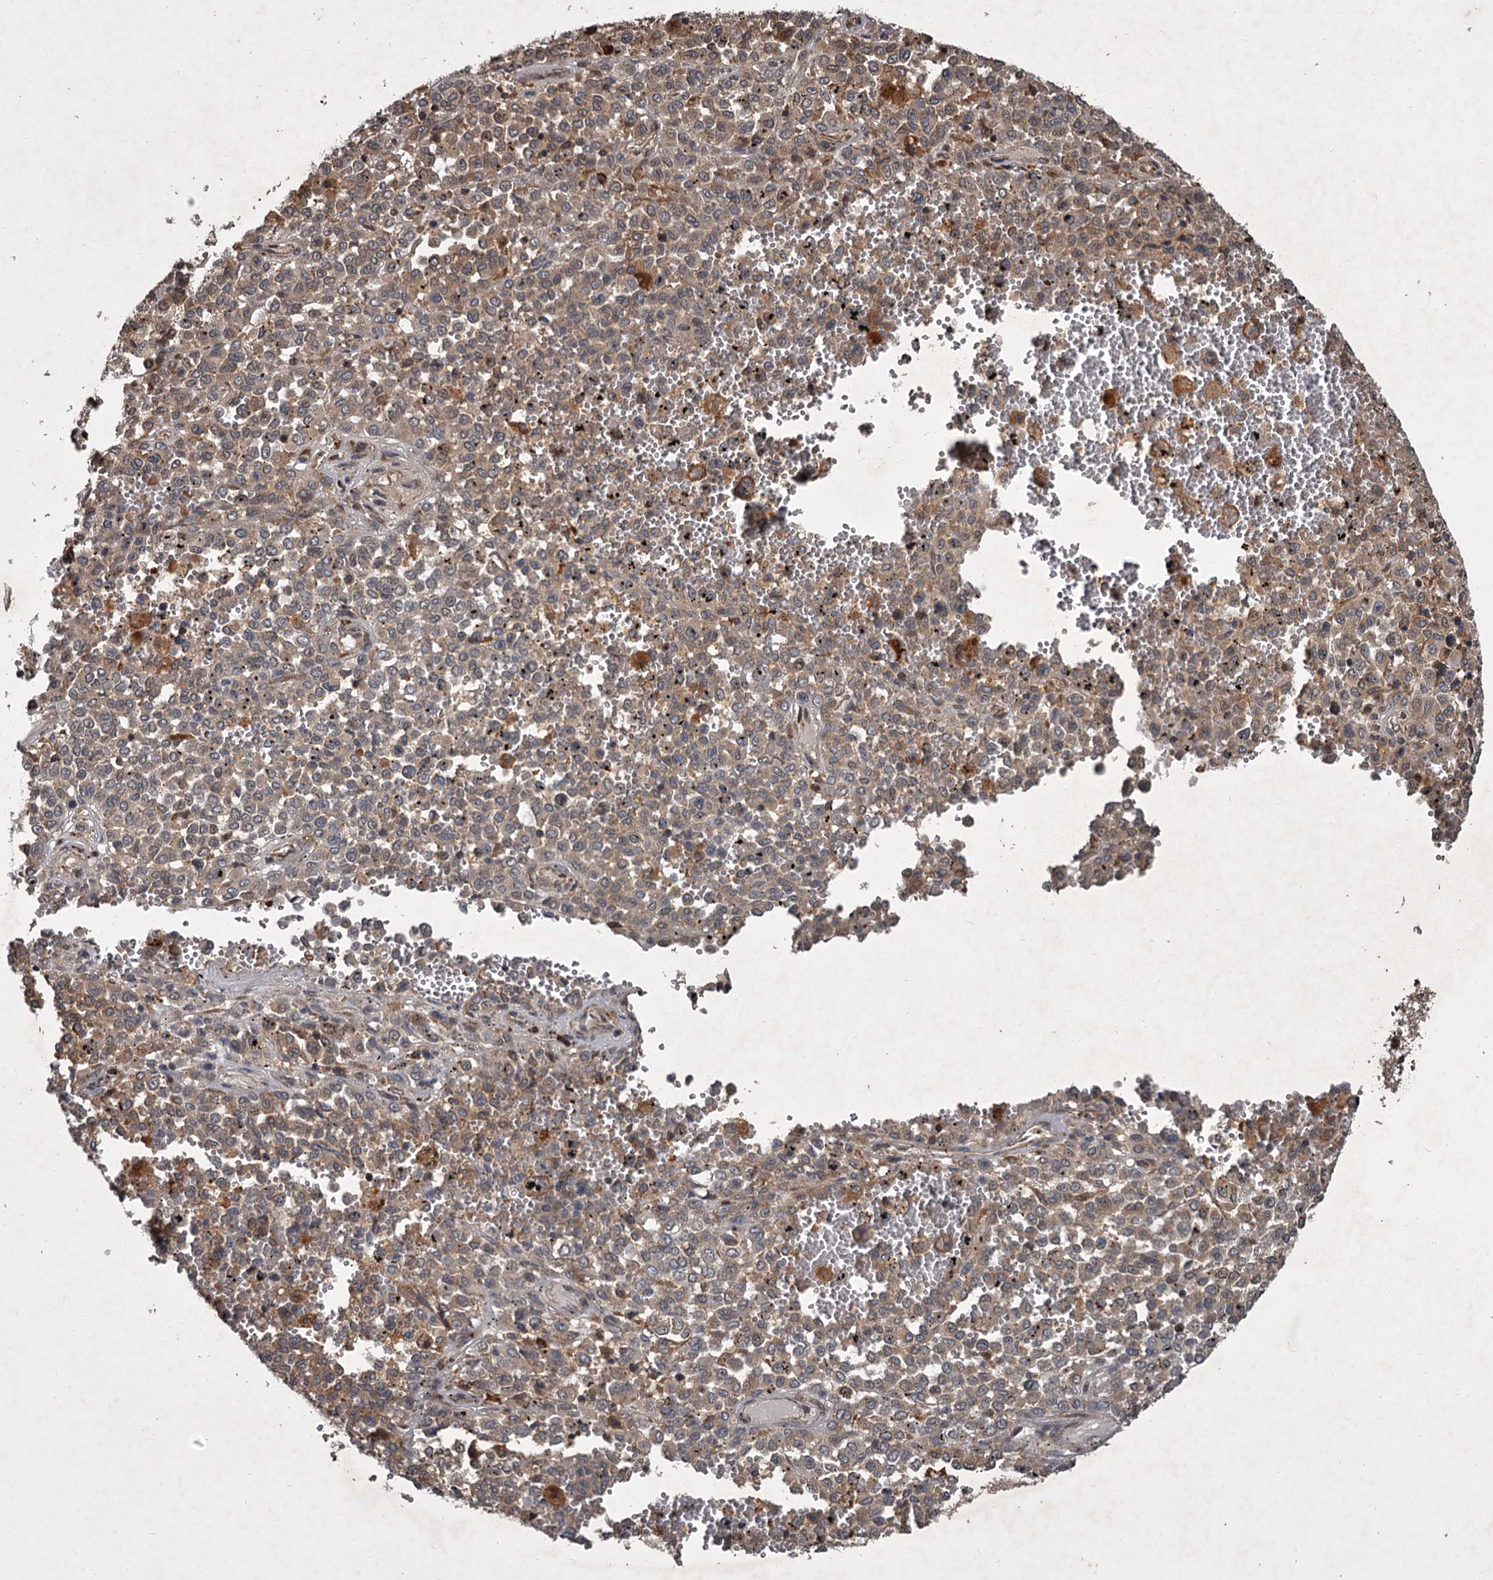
{"staining": {"intensity": "negative", "quantity": "none", "location": "none"}, "tissue": "melanoma", "cell_type": "Tumor cells", "image_type": "cancer", "snomed": [{"axis": "morphology", "description": "Malignant melanoma, Metastatic site"}, {"axis": "topography", "description": "Pancreas"}], "caption": "Micrograph shows no significant protein positivity in tumor cells of melanoma. (Stains: DAB (3,3'-diaminobenzidine) IHC with hematoxylin counter stain, Microscopy: brightfield microscopy at high magnification).", "gene": "UNC93B1", "patient": {"sex": "female", "age": 30}}